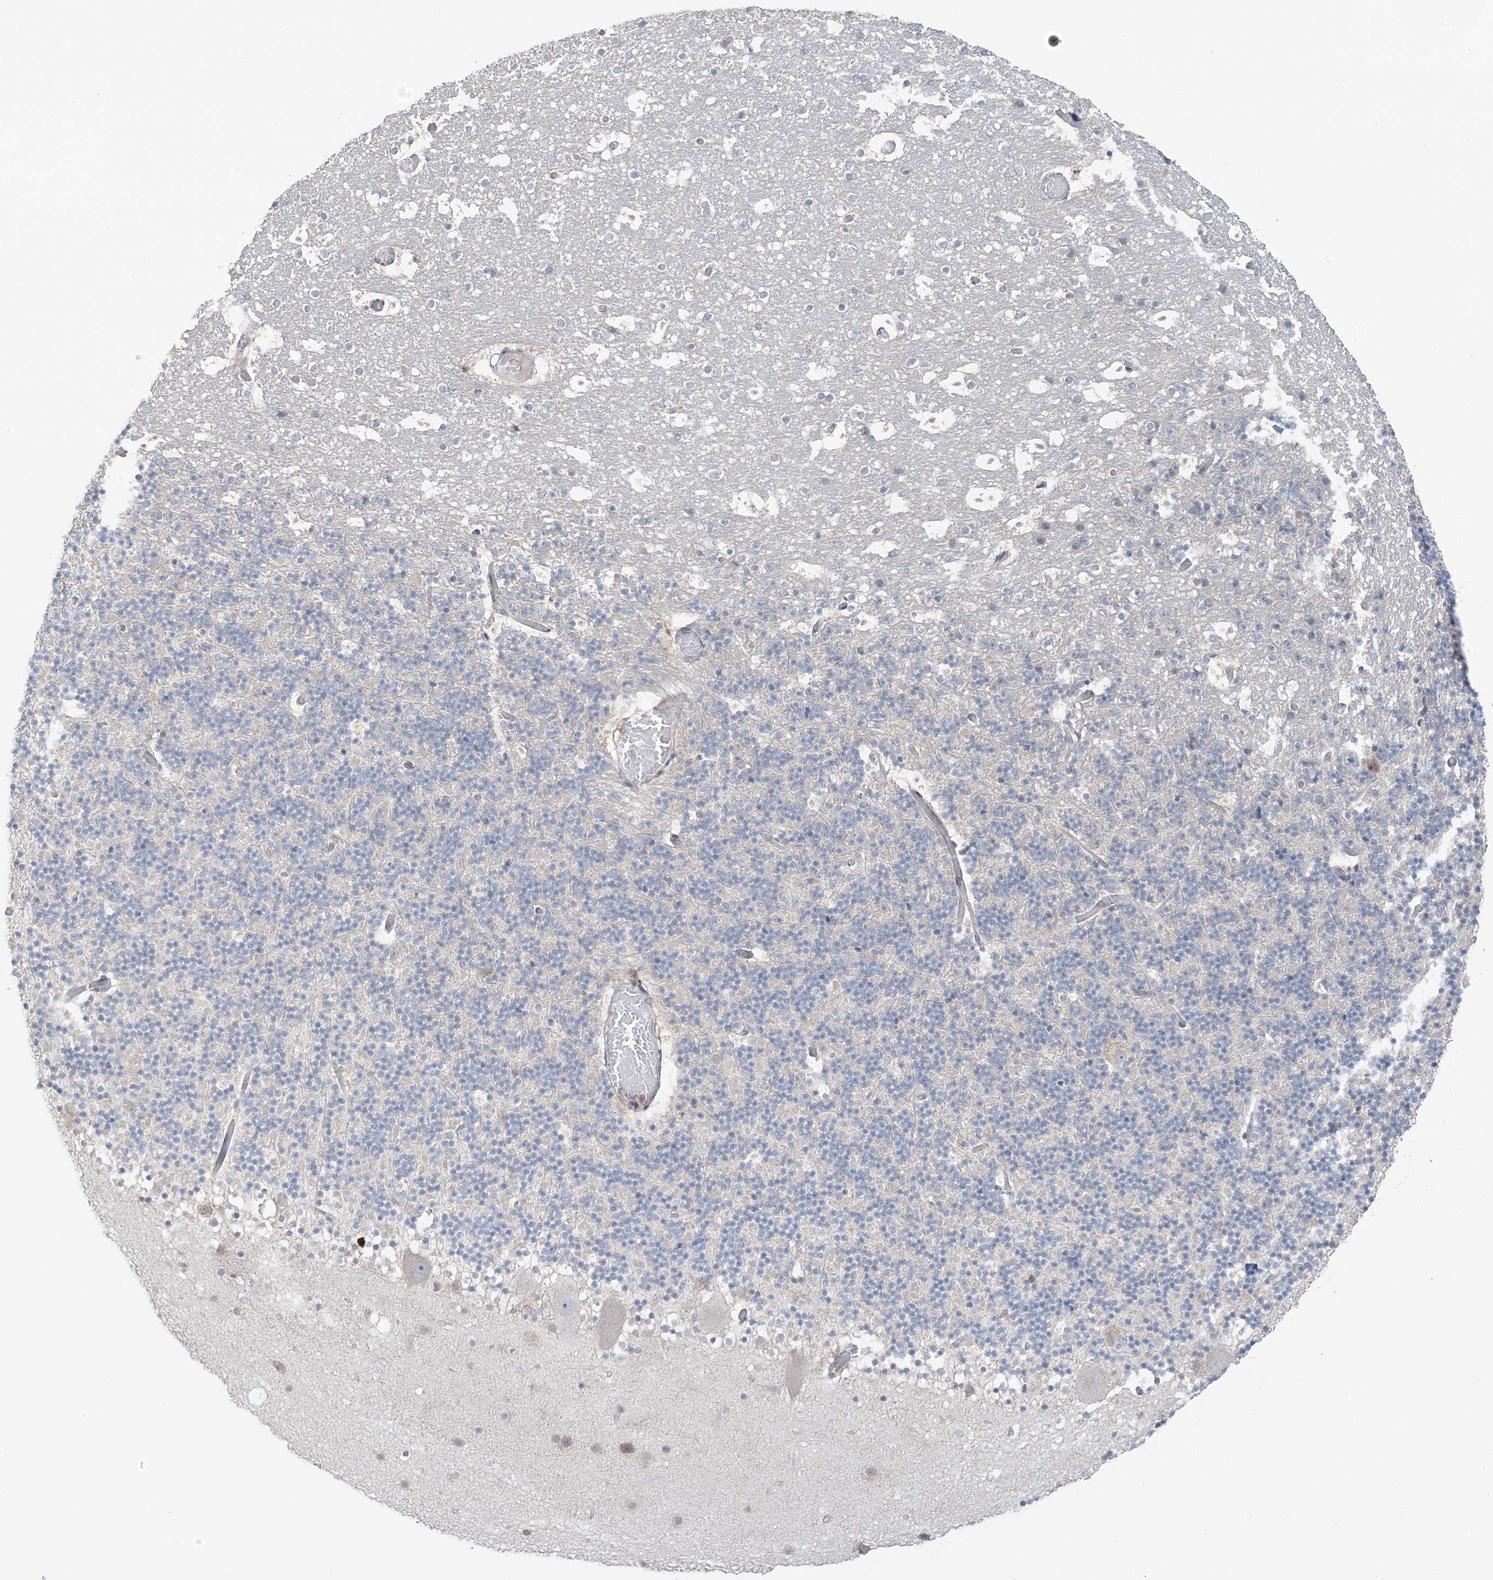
{"staining": {"intensity": "negative", "quantity": "none", "location": "none"}, "tissue": "cerebellum", "cell_type": "Cells in granular layer", "image_type": "normal", "snomed": [{"axis": "morphology", "description": "Normal tissue, NOS"}, {"axis": "topography", "description": "Cerebellum"}], "caption": "Protein analysis of benign cerebellum exhibits no significant staining in cells in granular layer.", "gene": "EEFSEC", "patient": {"sex": "male", "age": 57}}